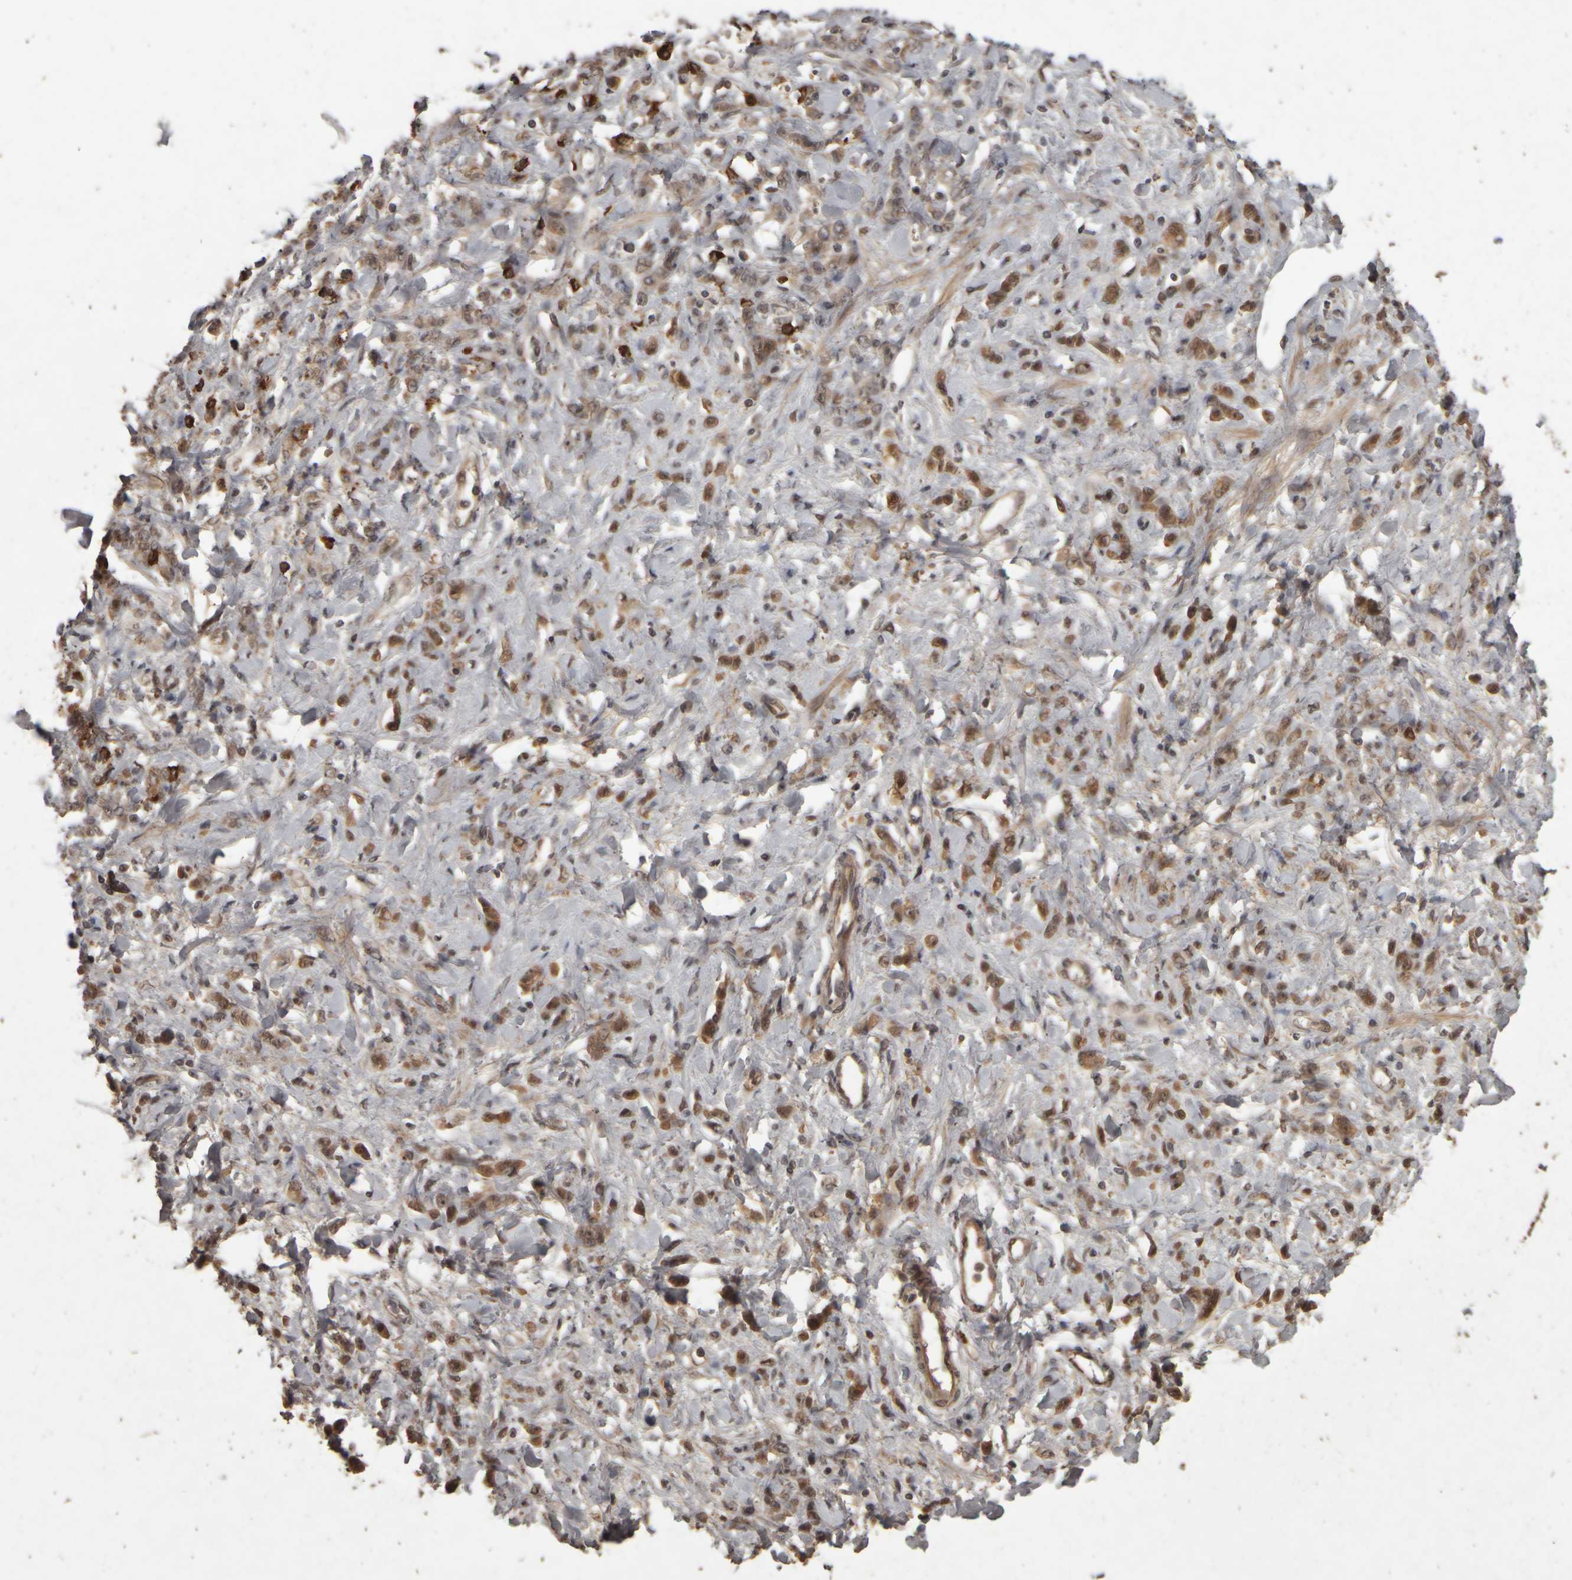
{"staining": {"intensity": "moderate", "quantity": ">75%", "location": "cytoplasmic/membranous,nuclear"}, "tissue": "stomach cancer", "cell_type": "Tumor cells", "image_type": "cancer", "snomed": [{"axis": "morphology", "description": "Normal tissue, NOS"}, {"axis": "morphology", "description": "Adenocarcinoma, NOS"}, {"axis": "topography", "description": "Stomach"}], "caption": "High-magnification brightfield microscopy of stomach cancer (adenocarcinoma) stained with DAB (3,3'-diaminobenzidine) (brown) and counterstained with hematoxylin (blue). tumor cells exhibit moderate cytoplasmic/membranous and nuclear expression is seen in about>75% of cells.", "gene": "ACO1", "patient": {"sex": "male", "age": 82}}